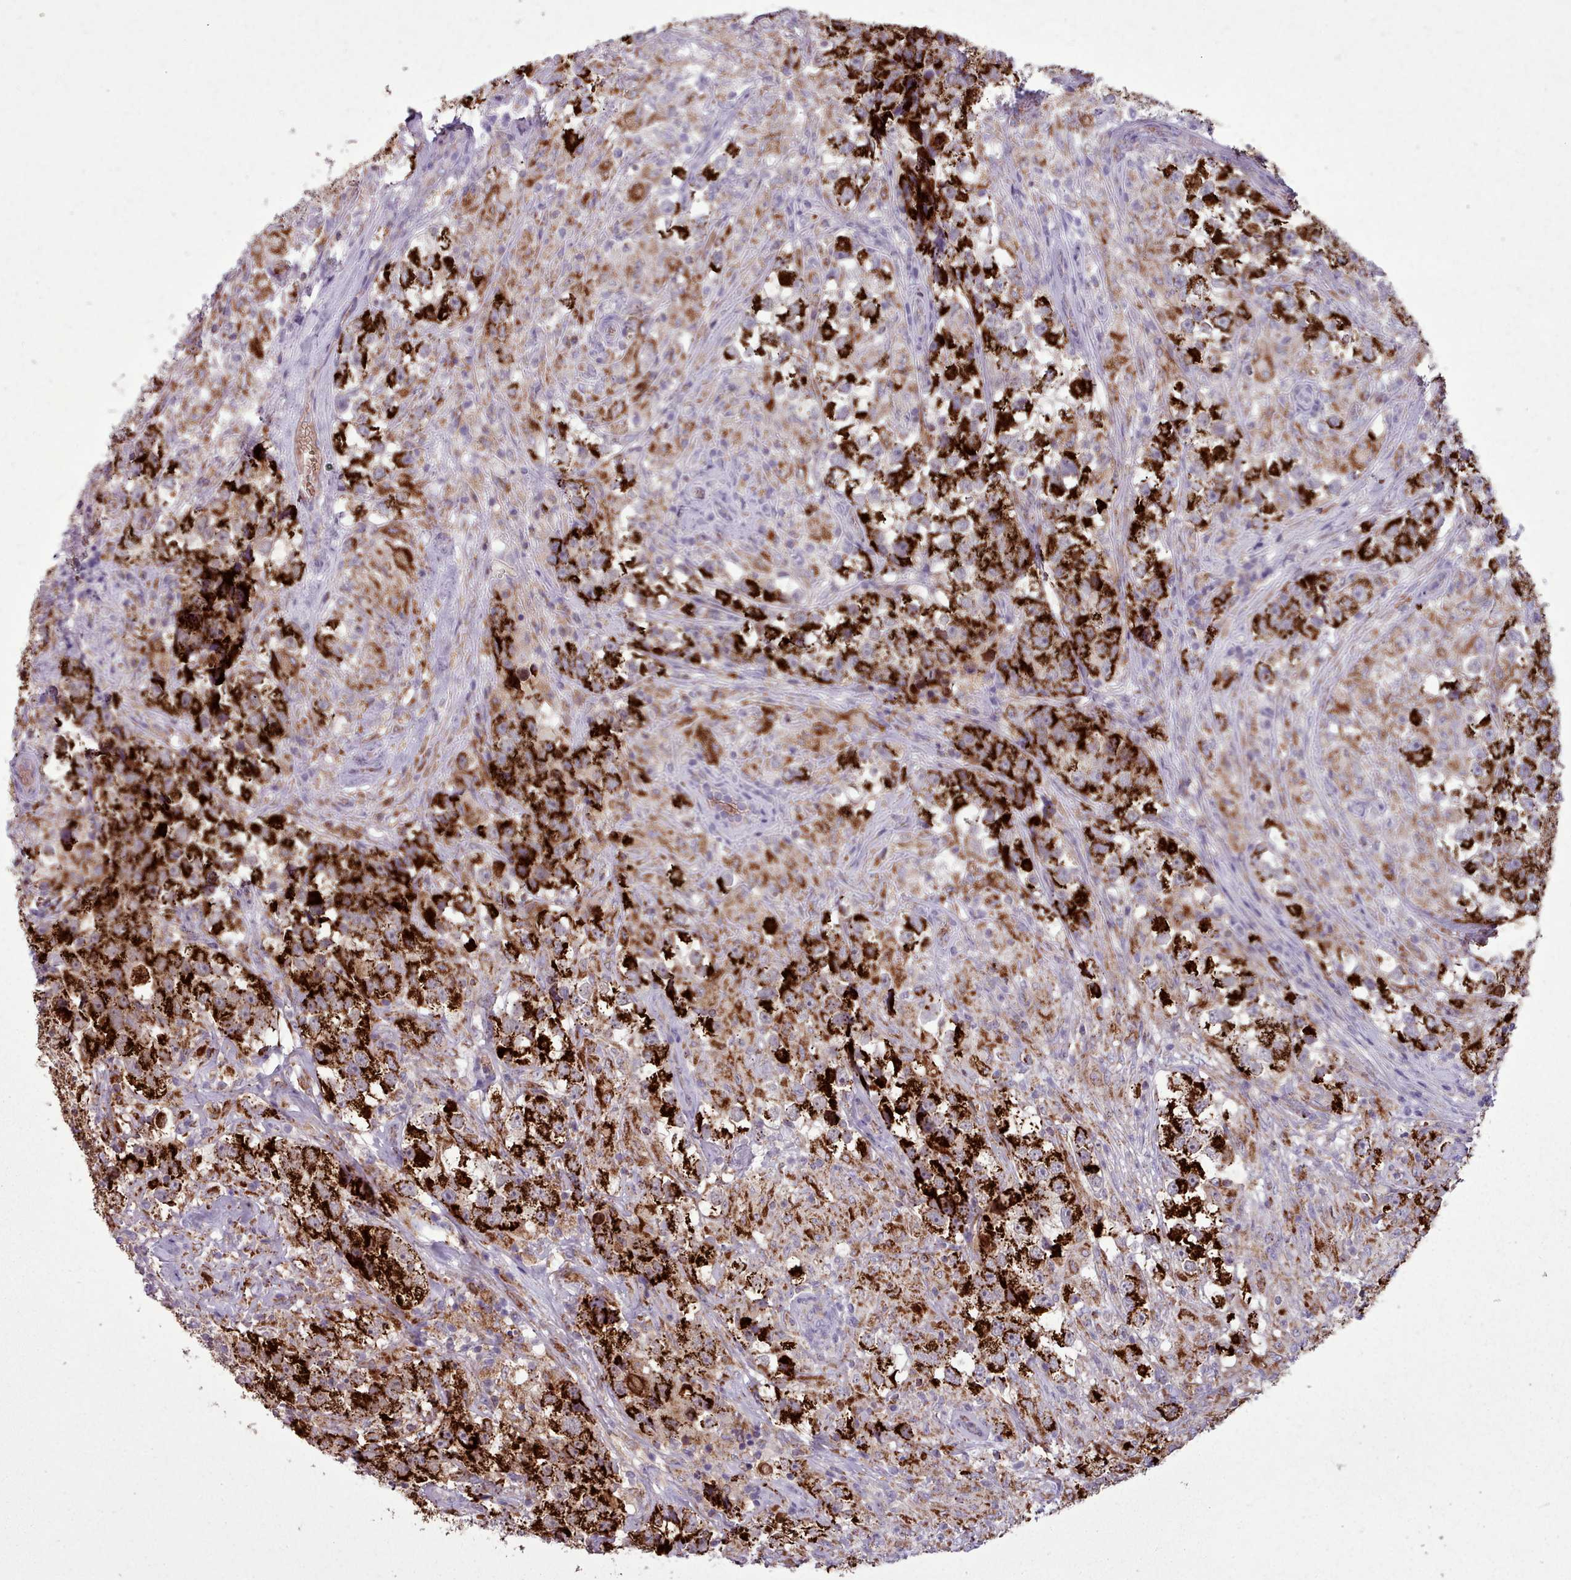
{"staining": {"intensity": "strong", "quantity": ">75%", "location": "cytoplasmic/membranous"}, "tissue": "testis cancer", "cell_type": "Tumor cells", "image_type": "cancer", "snomed": [{"axis": "morphology", "description": "Seminoma, NOS"}, {"axis": "topography", "description": "Testis"}], "caption": "IHC staining of seminoma (testis), which shows high levels of strong cytoplasmic/membranous expression in about >75% of tumor cells indicating strong cytoplasmic/membranous protein expression. The staining was performed using DAB (brown) for protein detection and nuclei were counterstained in hematoxylin (blue).", "gene": "AK4", "patient": {"sex": "male", "age": 46}}